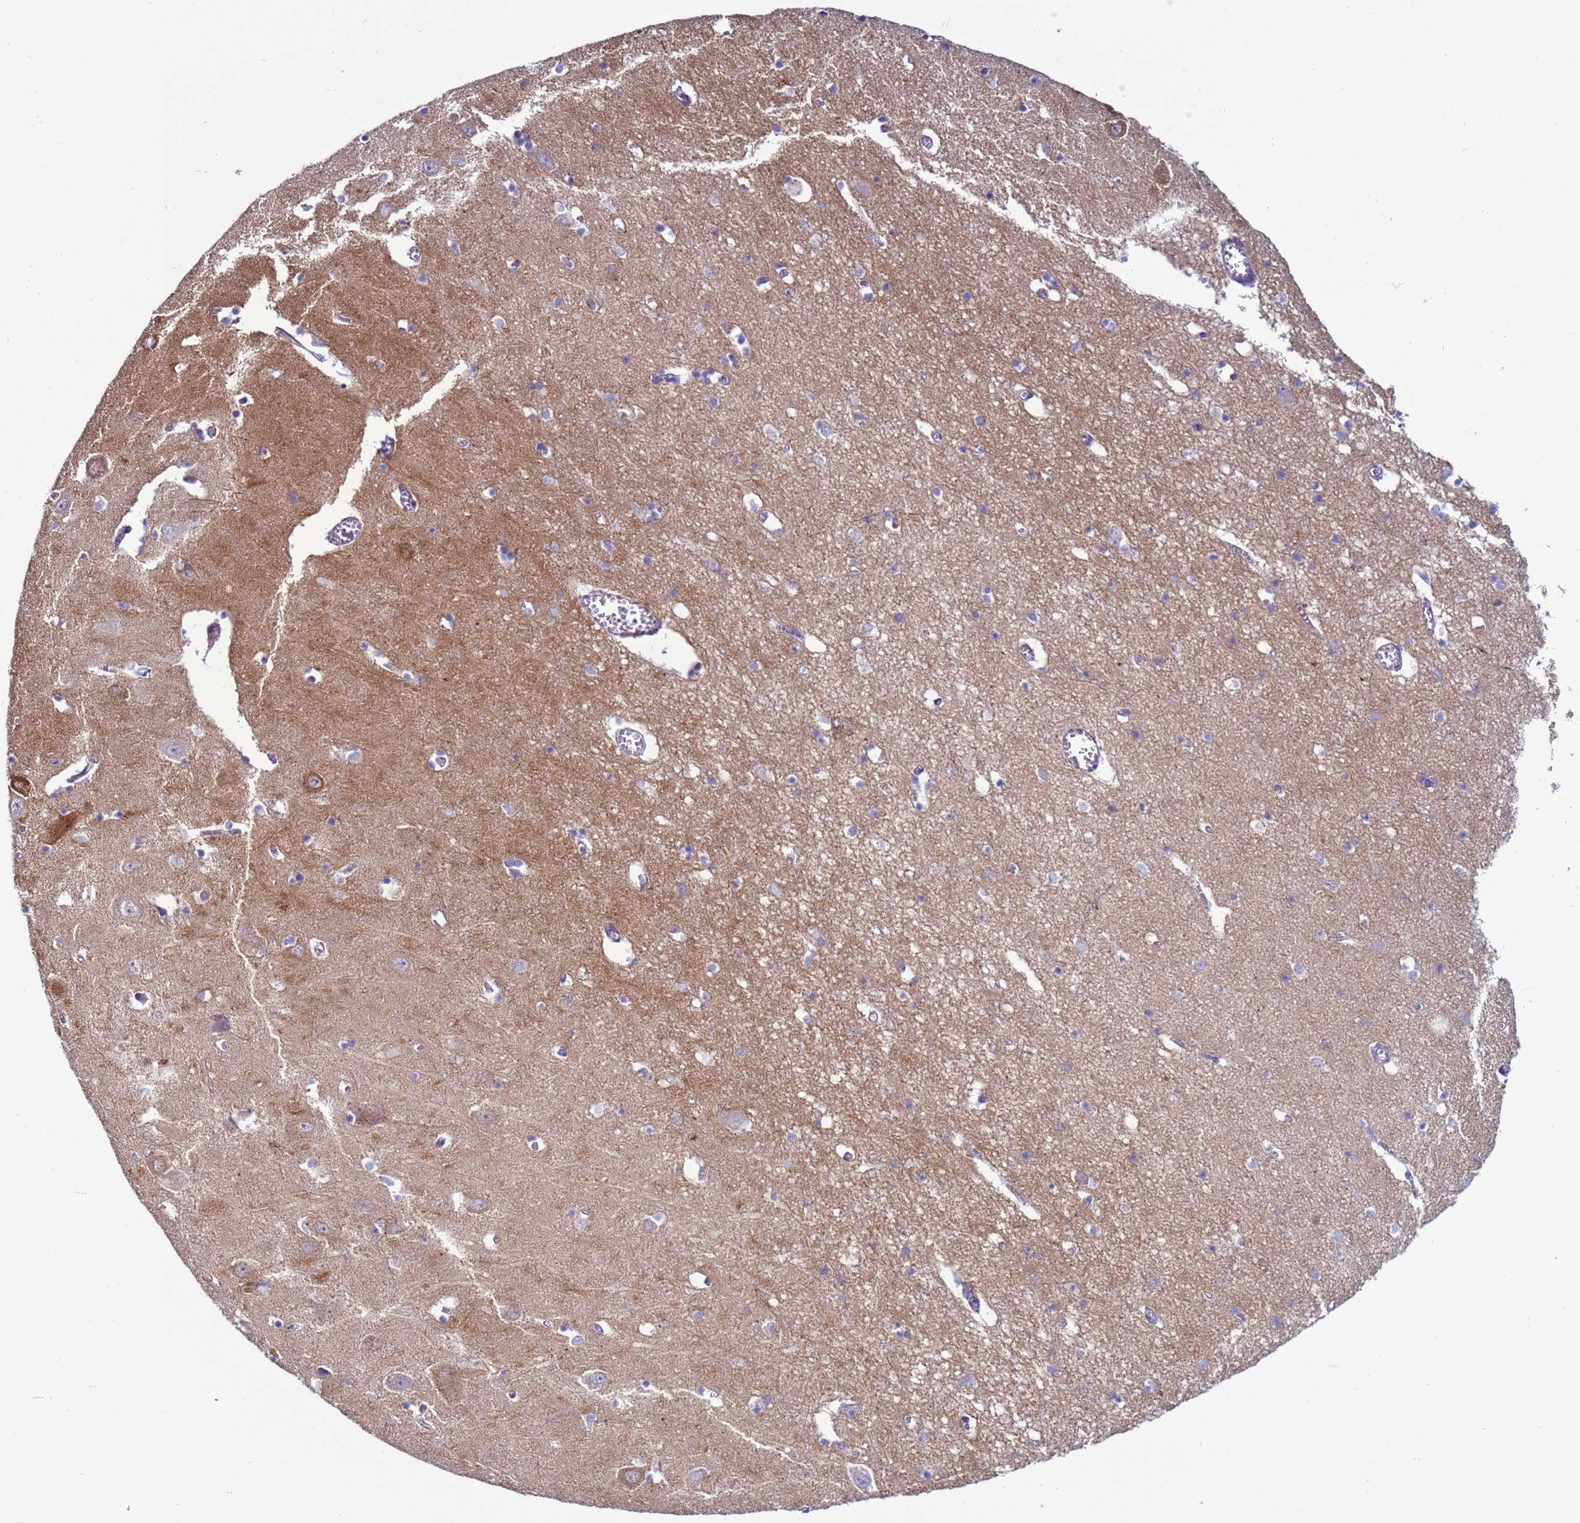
{"staining": {"intensity": "weak", "quantity": "<25%", "location": "cytoplasmic/membranous"}, "tissue": "hippocampus", "cell_type": "Glial cells", "image_type": "normal", "snomed": [{"axis": "morphology", "description": "Normal tissue, NOS"}, {"axis": "topography", "description": "Hippocampus"}], "caption": "A high-resolution image shows immunohistochemistry staining of normal hippocampus, which reveals no significant expression in glial cells. (IHC, brightfield microscopy, high magnification).", "gene": "HPCAL1", "patient": {"sex": "male", "age": 70}}